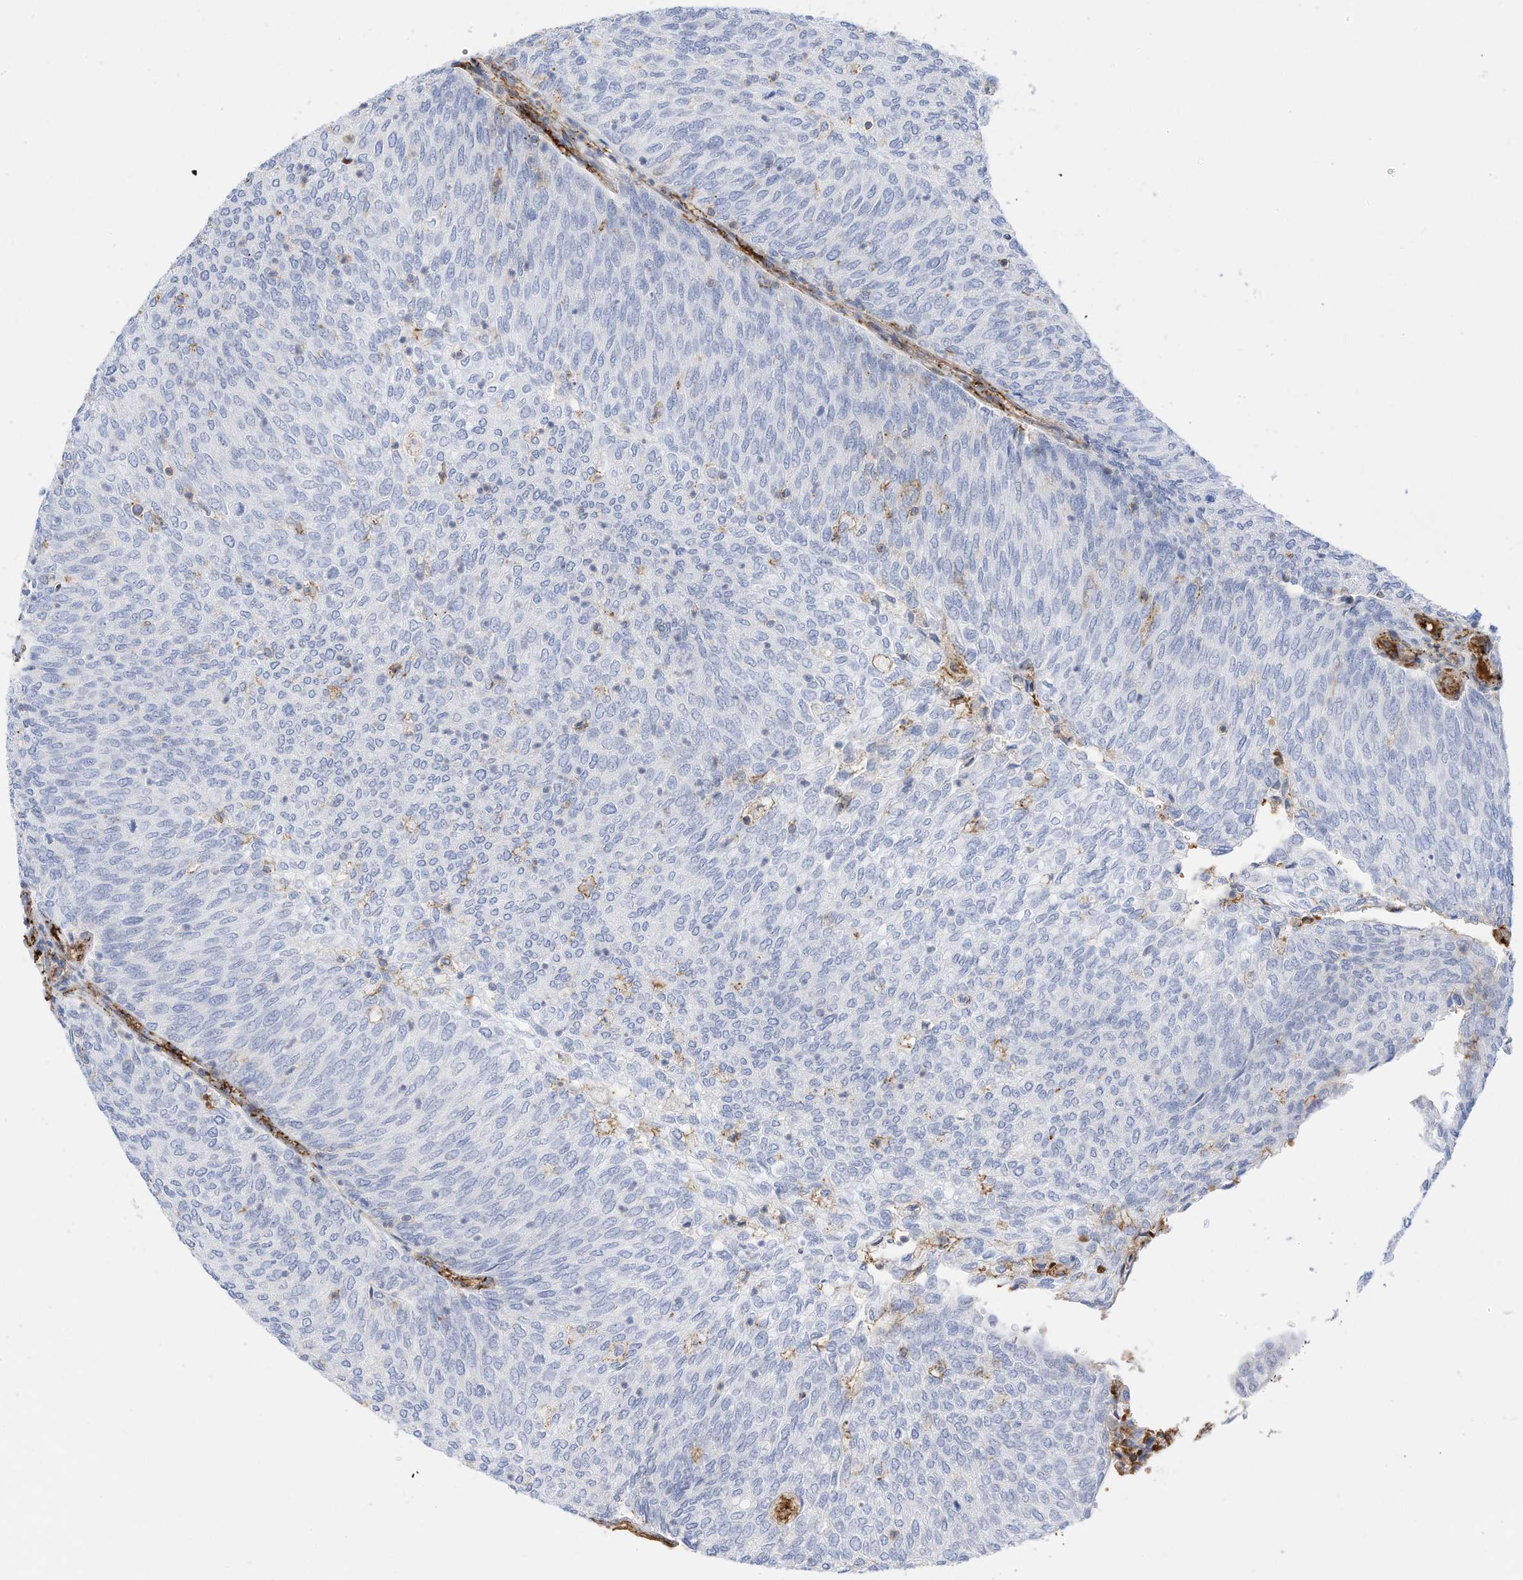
{"staining": {"intensity": "negative", "quantity": "none", "location": "none"}, "tissue": "urothelial cancer", "cell_type": "Tumor cells", "image_type": "cancer", "snomed": [{"axis": "morphology", "description": "Urothelial carcinoma, Low grade"}, {"axis": "topography", "description": "Urinary bladder"}], "caption": "This is an IHC photomicrograph of human urothelial cancer. There is no expression in tumor cells.", "gene": "TXNDC9", "patient": {"sex": "female", "age": 79}}